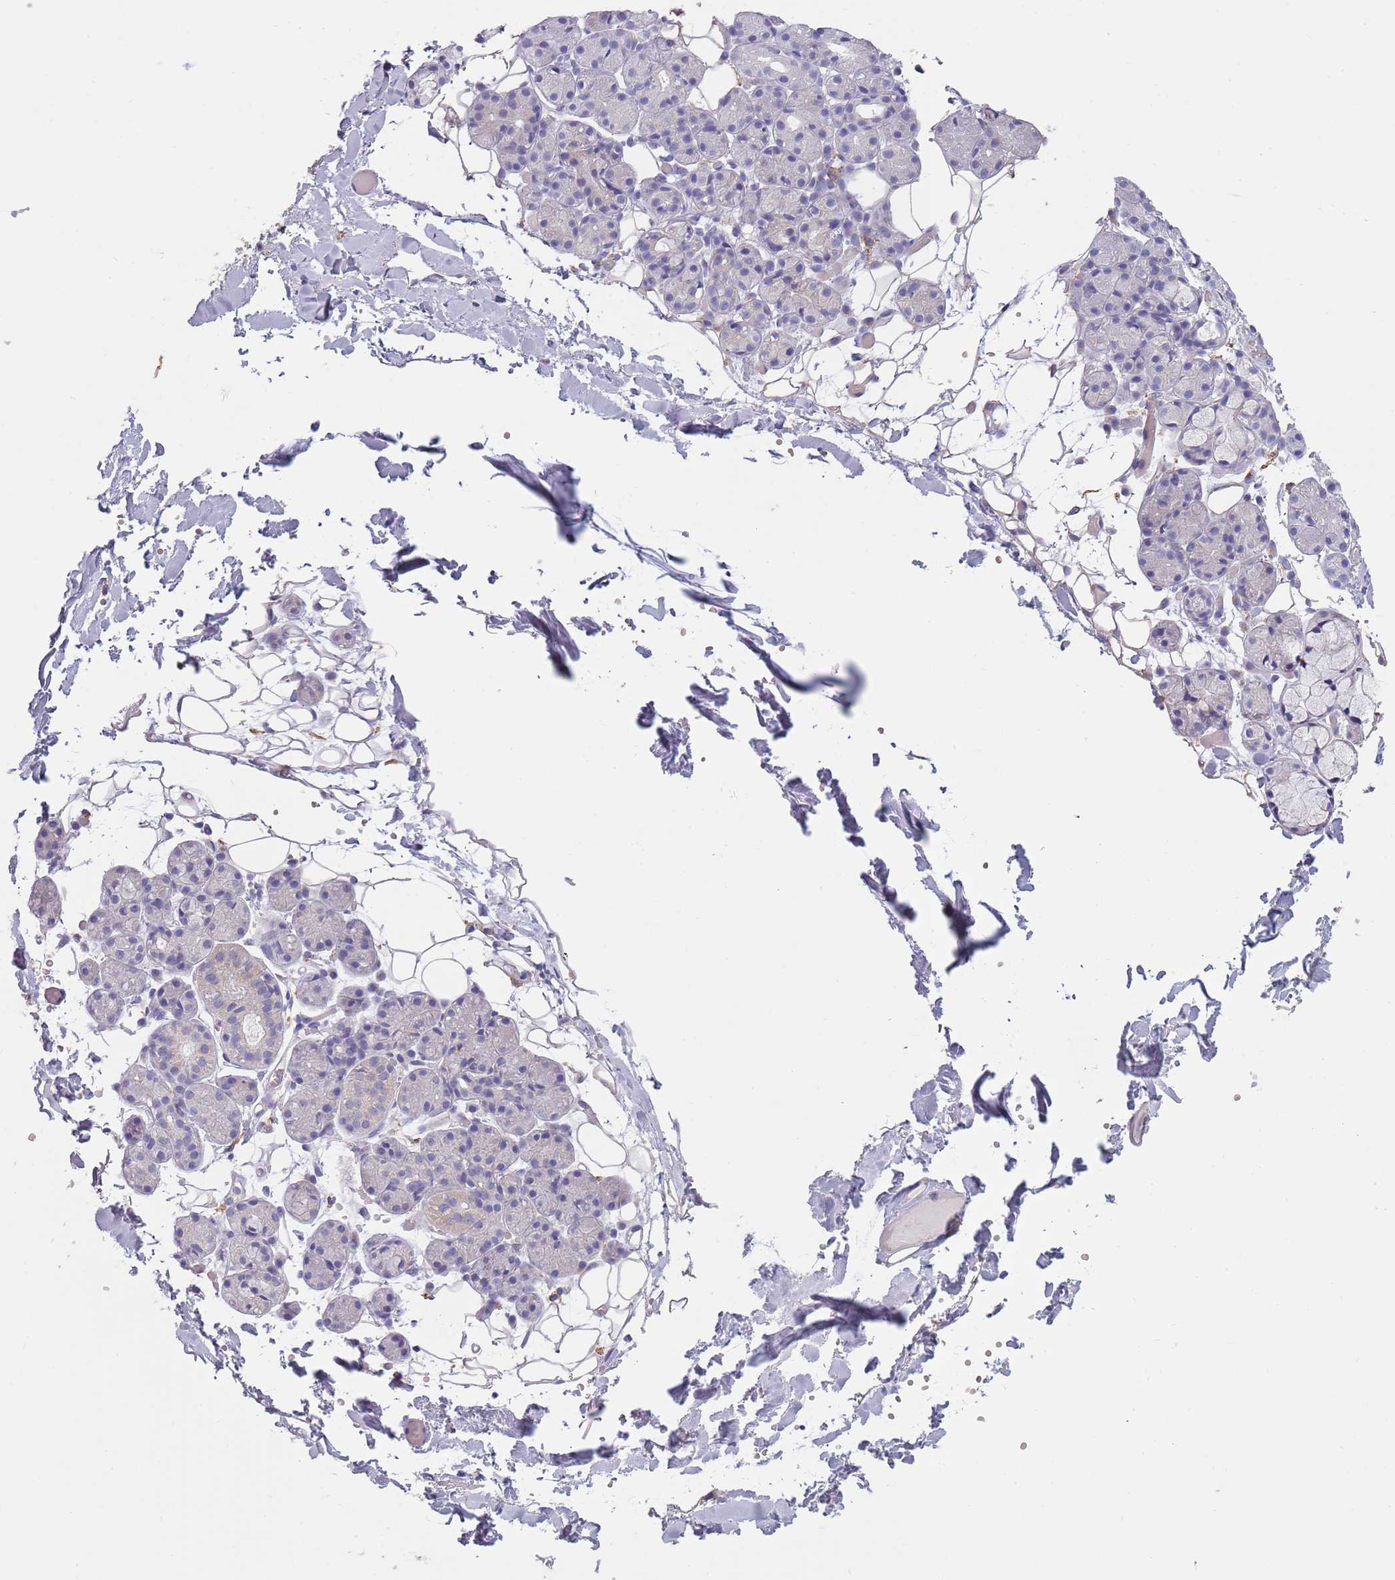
{"staining": {"intensity": "negative", "quantity": "none", "location": "none"}, "tissue": "salivary gland", "cell_type": "Glandular cells", "image_type": "normal", "snomed": [{"axis": "morphology", "description": "Normal tissue, NOS"}, {"axis": "topography", "description": "Salivary gland"}], "caption": "Glandular cells are negative for protein expression in unremarkable human salivary gland. The staining was performed using DAB to visualize the protein expression in brown, while the nuclei were stained in blue with hematoxylin (Magnification: 20x).", "gene": "MAN1C1", "patient": {"sex": "male", "age": 63}}